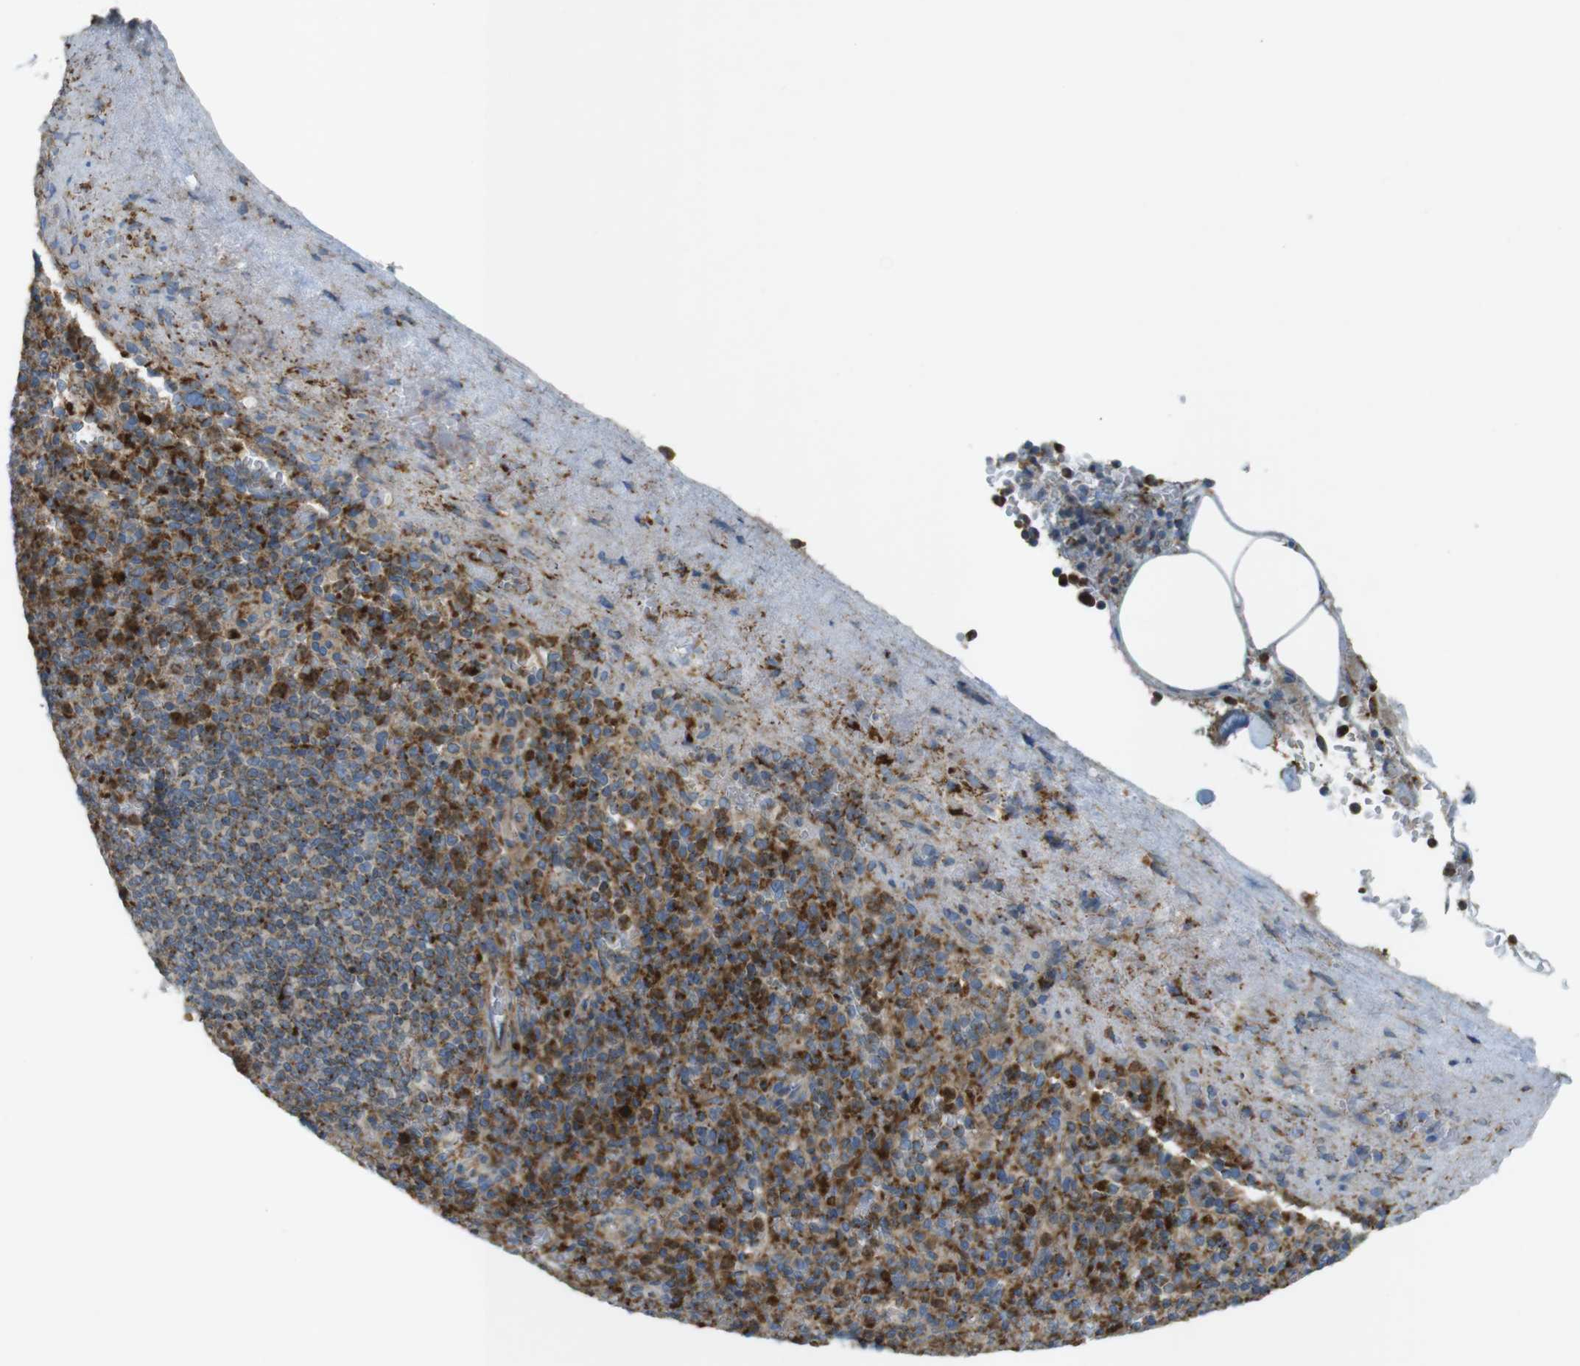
{"staining": {"intensity": "strong", "quantity": ">75%", "location": "cytoplasmic/membranous"}, "tissue": "spleen", "cell_type": "Cells in red pulp", "image_type": "normal", "snomed": [{"axis": "morphology", "description": "Normal tissue, NOS"}, {"axis": "topography", "description": "Spleen"}], "caption": "A brown stain shows strong cytoplasmic/membranous staining of a protein in cells in red pulp of unremarkable human spleen. Nuclei are stained in blue.", "gene": "LAMP1", "patient": {"sex": "female", "age": 74}}